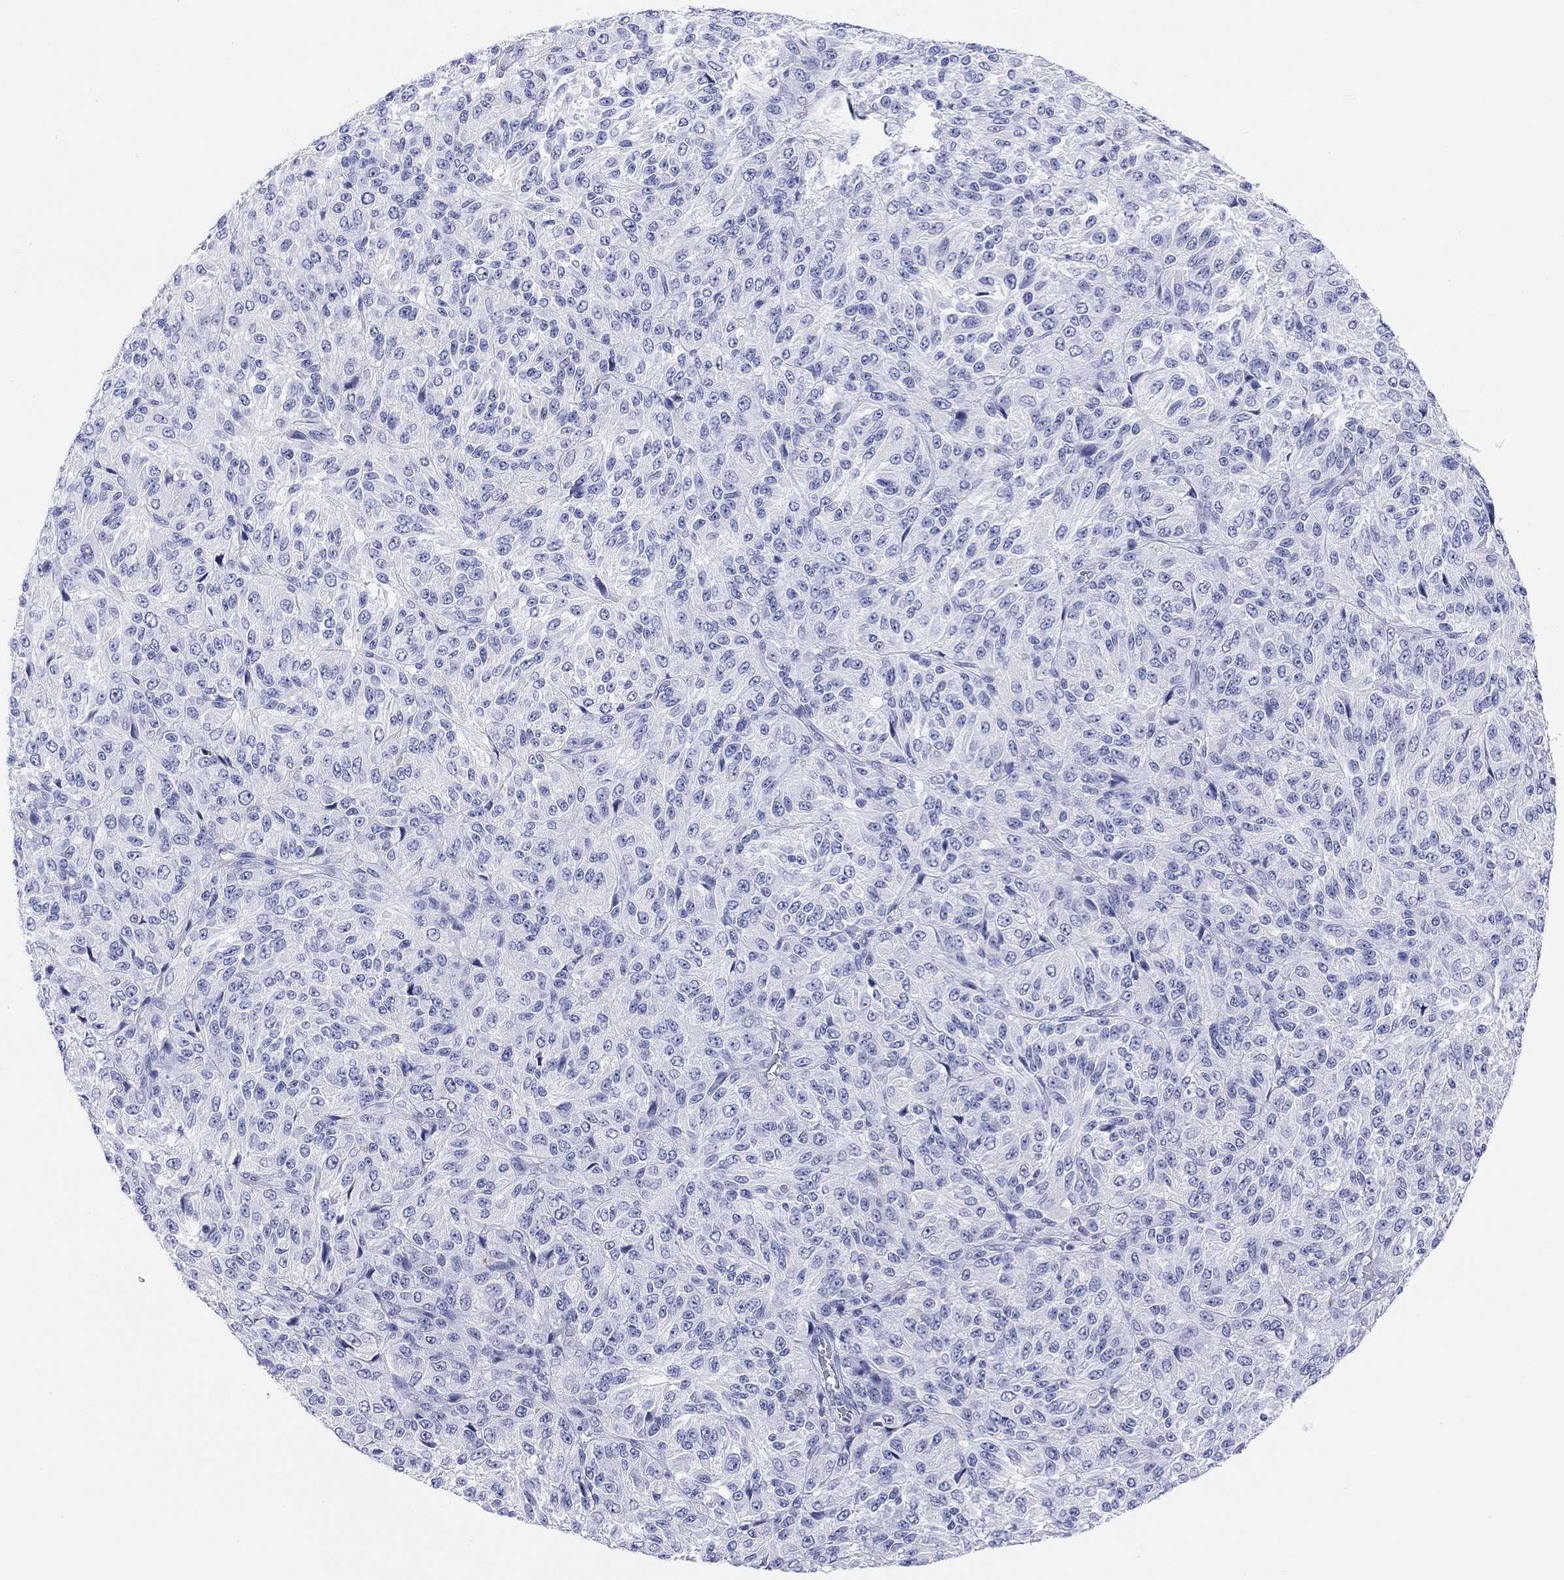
{"staining": {"intensity": "negative", "quantity": "none", "location": "none"}, "tissue": "melanoma", "cell_type": "Tumor cells", "image_type": "cancer", "snomed": [{"axis": "morphology", "description": "Malignant melanoma, Metastatic site"}, {"axis": "topography", "description": "Brain"}], "caption": "This is an immunohistochemistry (IHC) histopathology image of human malignant melanoma (metastatic site). There is no staining in tumor cells.", "gene": "XIRP2", "patient": {"sex": "female", "age": 56}}